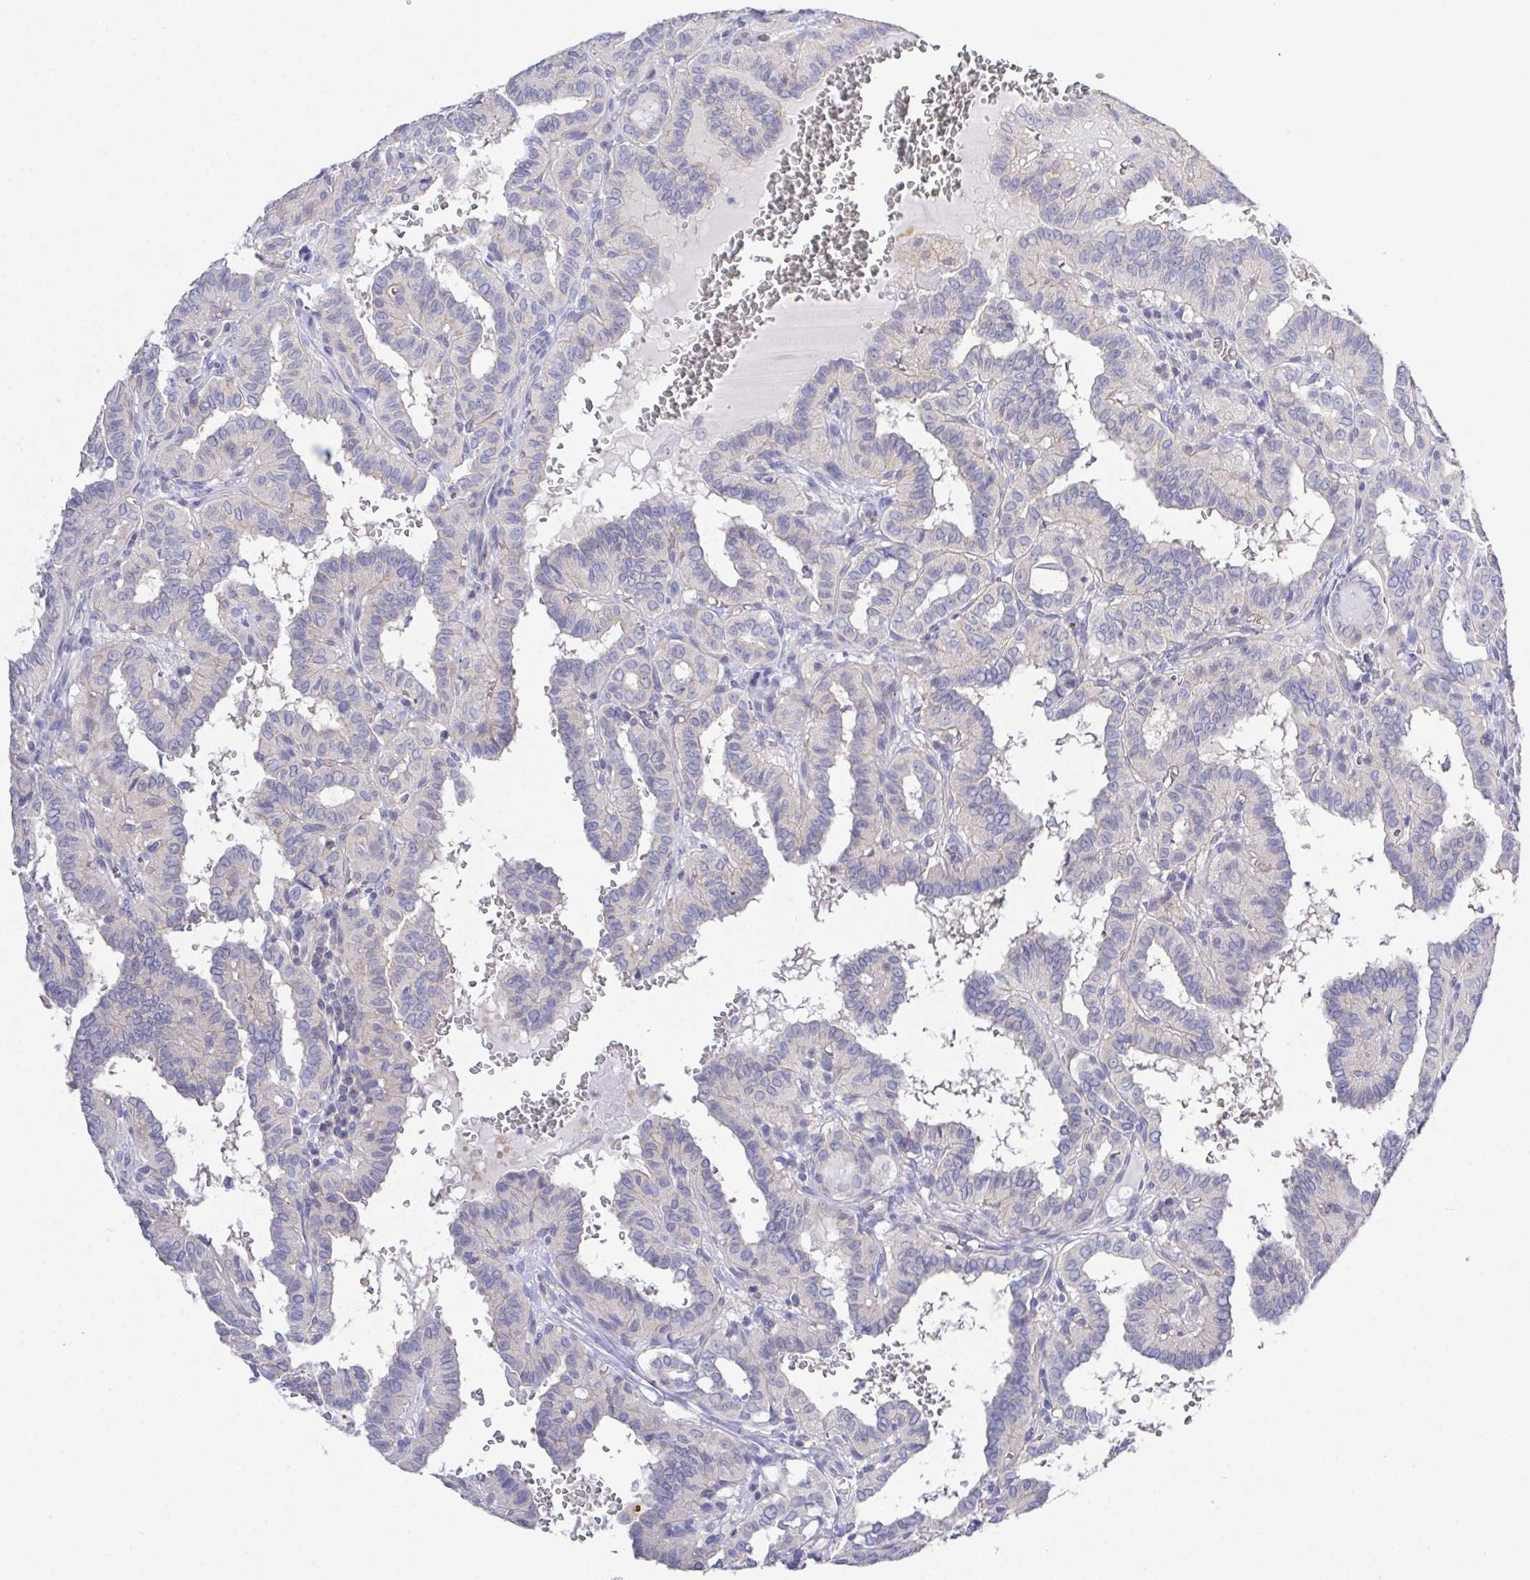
{"staining": {"intensity": "negative", "quantity": "none", "location": "none"}, "tissue": "thyroid cancer", "cell_type": "Tumor cells", "image_type": "cancer", "snomed": [{"axis": "morphology", "description": "Papillary adenocarcinoma, NOS"}, {"axis": "topography", "description": "Thyroid gland"}], "caption": "An image of human thyroid cancer is negative for staining in tumor cells.", "gene": "PRG3", "patient": {"sex": "female", "age": 21}}